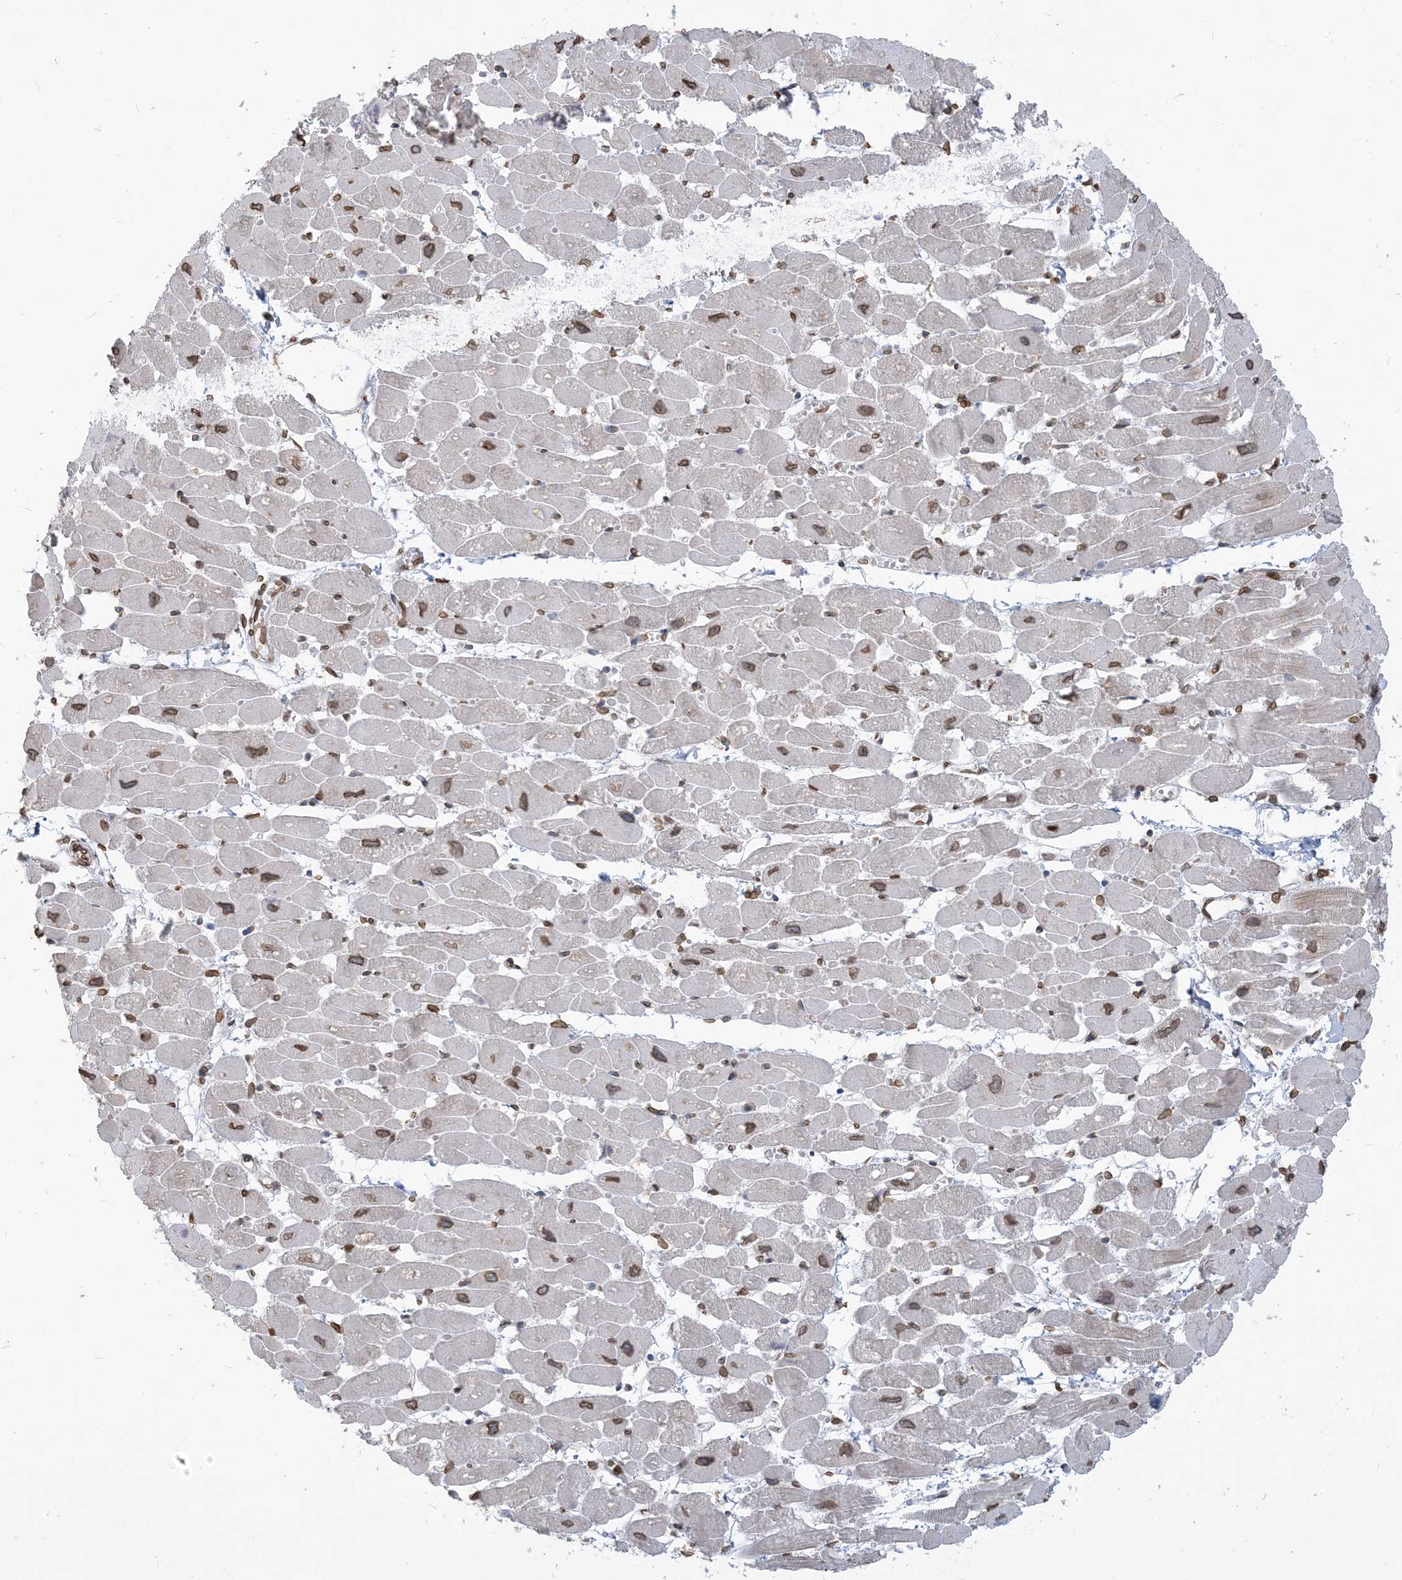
{"staining": {"intensity": "moderate", "quantity": ">75%", "location": "cytoplasmic/membranous,nuclear"}, "tissue": "heart muscle", "cell_type": "Cardiomyocytes", "image_type": "normal", "snomed": [{"axis": "morphology", "description": "Normal tissue, NOS"}, {"axis": "topography", "description": "Heart"}], "caption": "About >75% of cardiomyocytes in benign heart muscle show moderate cytoplasmic/membranous,nuclear protein expression as visualized by brown immunohistochemical staining.", "gene": "WWP1", "patient": {"sex": "female", "age": 54}}